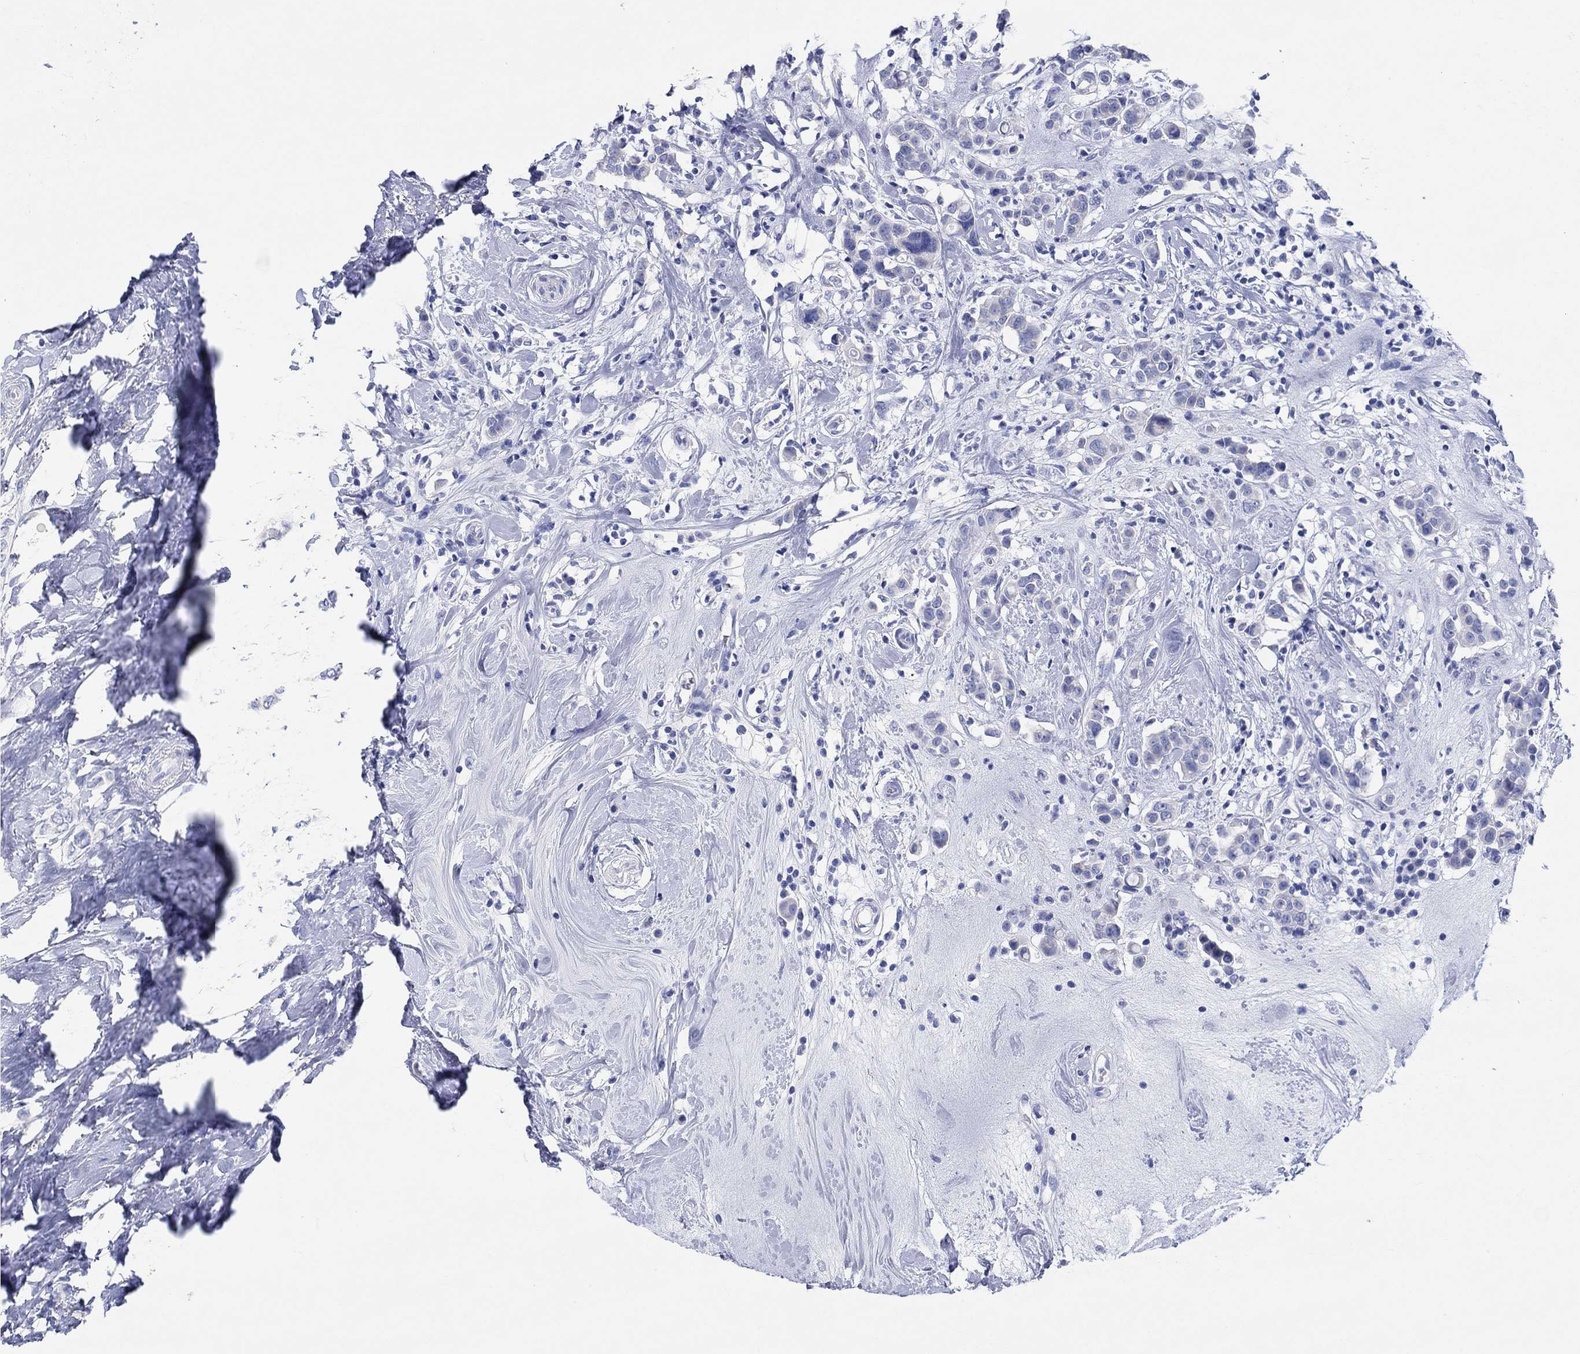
{"staining": {"intensity": "negative", "quantity": "none", "location": "none"}, "tissue": "breast cancer", "cell_type": "Tumor cells", "image_type": "cancer", "snomed": [{"axis": "morphology", "description": "Duct carcinoma"}, {"axis": "topography", "description": "Breast"}], "caption": "Breast cancer was stained to show a protein in brown. There is no significant positivity in tumor cells.", "gene": "HCRT", "patient": {"sex": "female", "age": 27}}